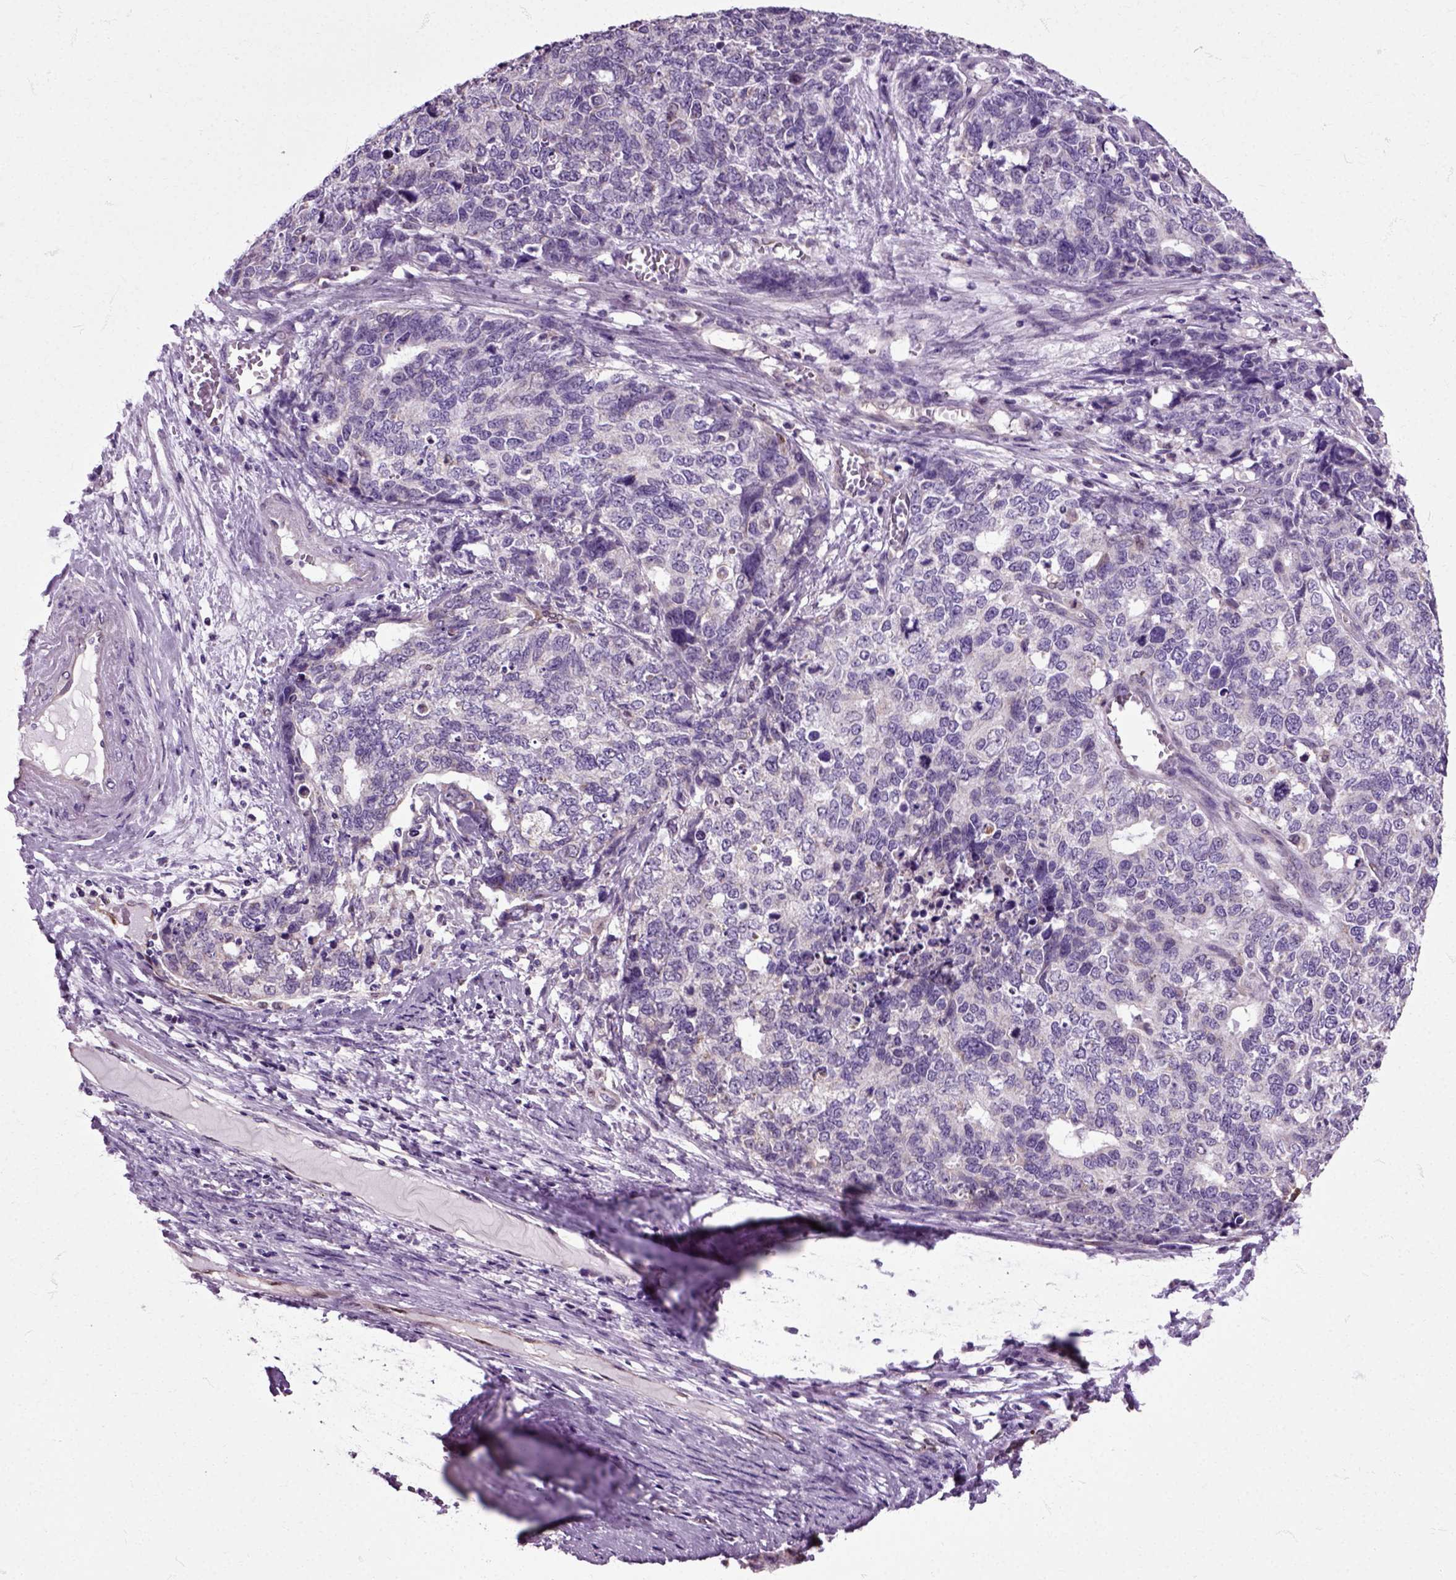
{"staining": {"intensity": "negative", "quantity": "none", "location": "none"}, "tissue": "cervical cancer", "cell_type": "Tumor cells", "image_type": "cancer", "snomed": [{"axis": "morphology", "description": "Squamous cell carcinoma, NOS"}, {"axis": "topography", "description": "Cervix"}], "caption": "Image shows no significant protein staining in tumor cells of cervical cancer. (Brightfield microscopy of DAB immunohistochemistry at high magnification).", "gene": "HSPA2", "patient": {"sex": "female", "age": 63}}